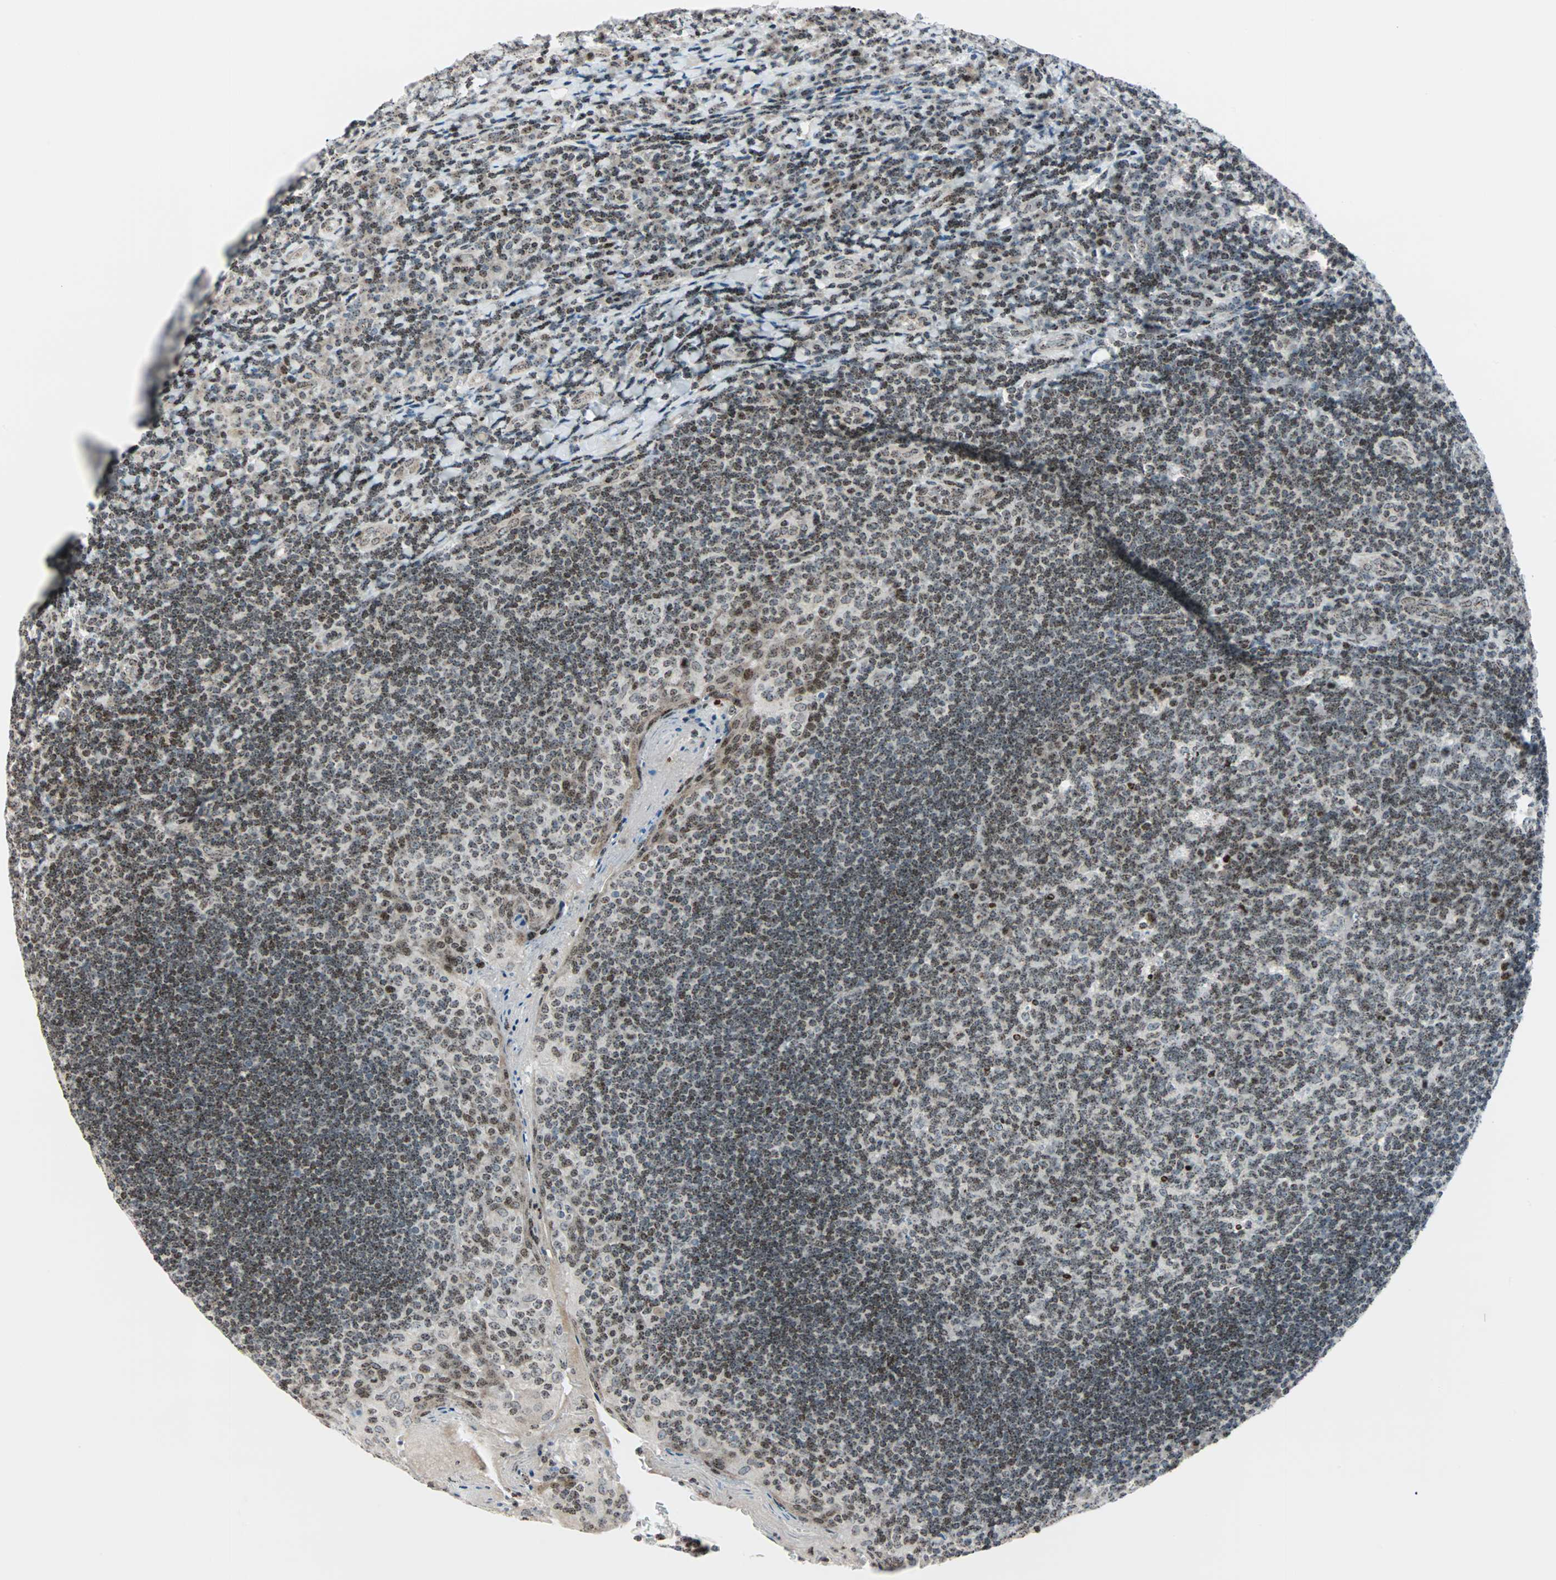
{"staining": {"intensity": "weak", "quantity": "25%-75%", "location": "cytoplasmic/membranous,nuclear"}, "tissue": "tonsil", "cell_type": "Germinal center cells", "image_type": "normal", "snomed": [{"axis": "morphology", "description": "Normal tissue, NOS"}, {"axis": "topography", "description": "Tonsil"}], "caption": "High-power microscopy captured an immunohistochemistry (IHC) image of unremarkable tonsil, revealing weak cytoplasmic/membranous,nuclear expression in approximately 25%-75% of germinal center cells.", "gene": "CENPA", "patient": {"sex": "male", "age": 17}}